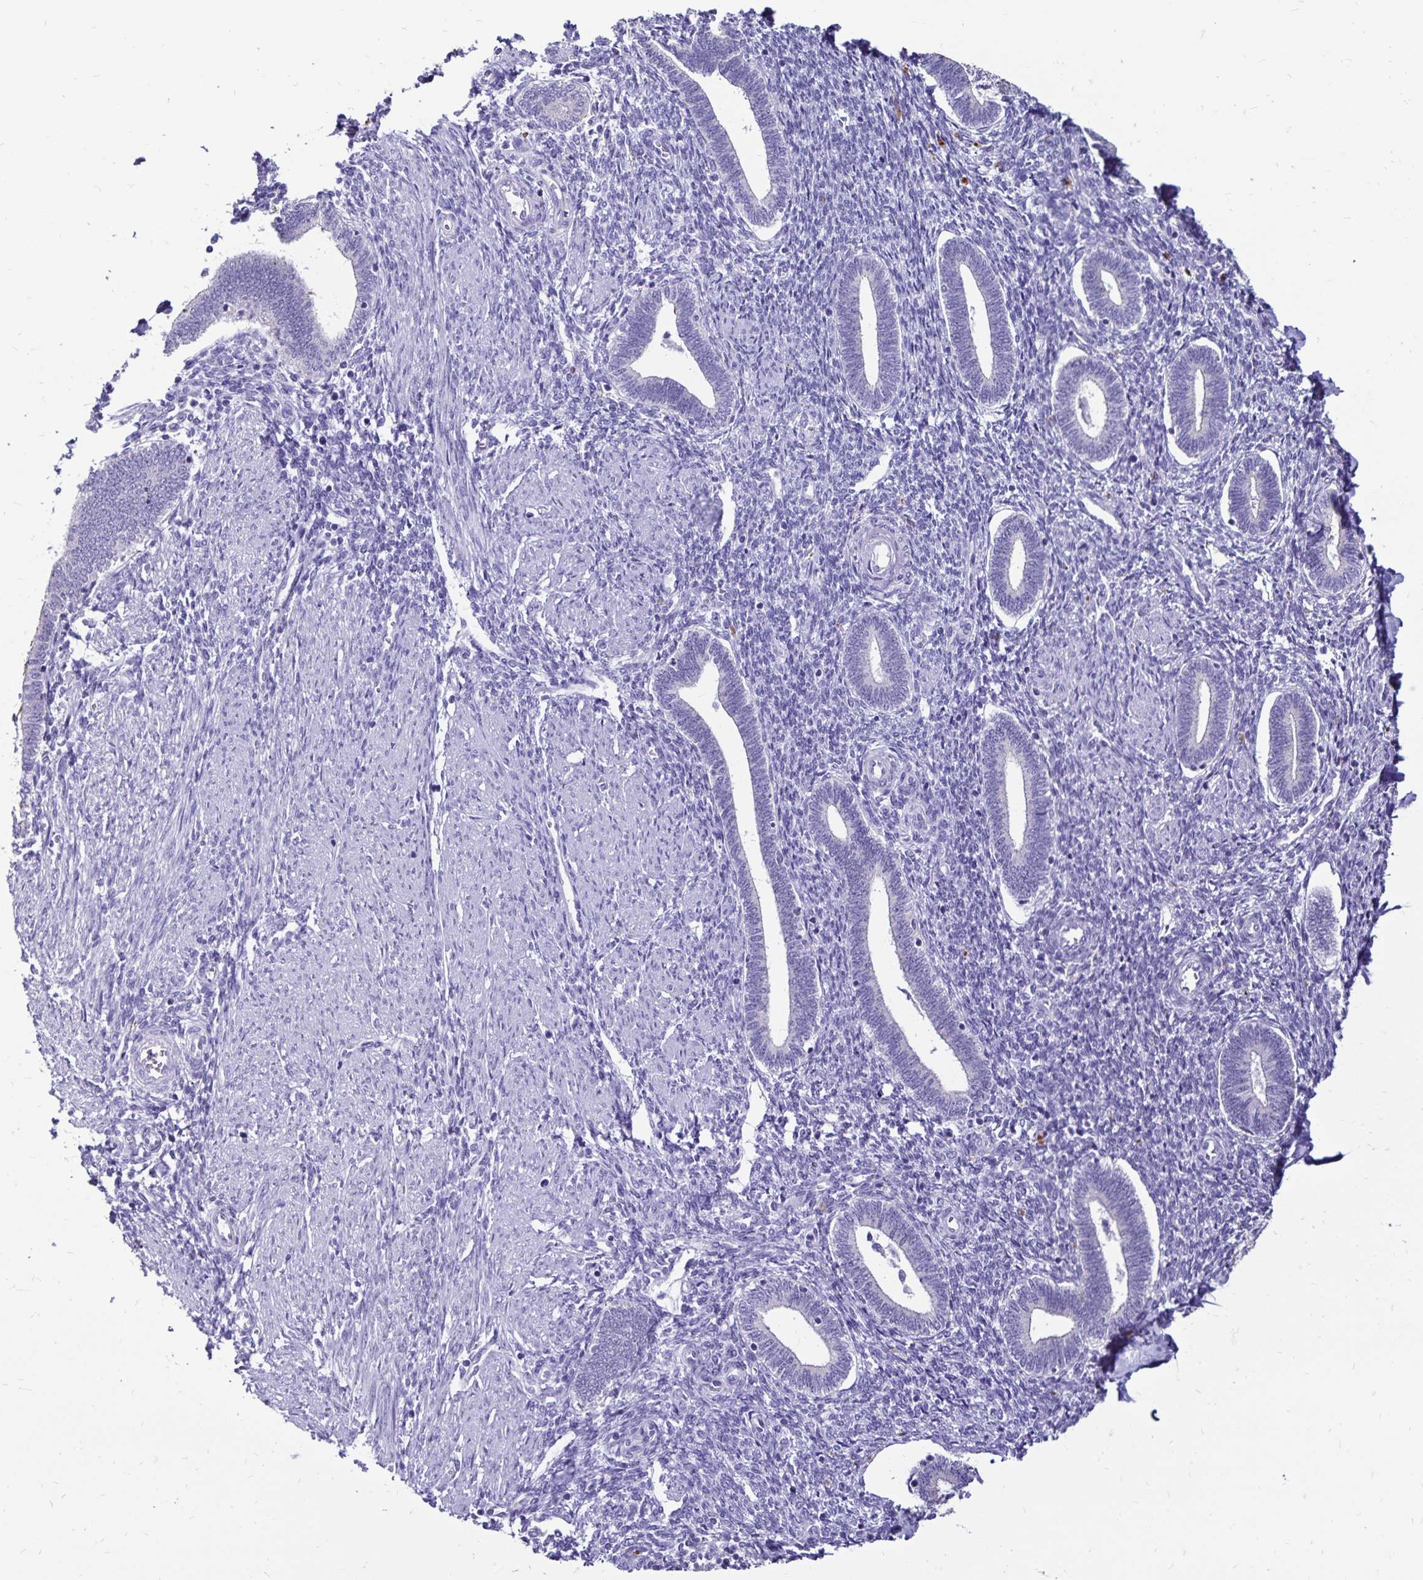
{"staining": {"intensity": "negative", "quantity": "none", "location": "none"}, "tissue": "endometrium", "cell_type": "Cells in endometrial stroma", "image_type": "normal", "snomed": [{"axis": "morphology", "description": "Normal tissue, NOS"}, {"axis": "topography", "description": "Endometrium"}], "caption": "Immunohistochemistry photomicrograph of unremarkable human endometrium stained for a protein (brown), which shows no expression in cells in endometrial stroma. Nuclei are stained in blue.", "gene": "EVPL", "patient": {"sex": "female", "age": 42}}